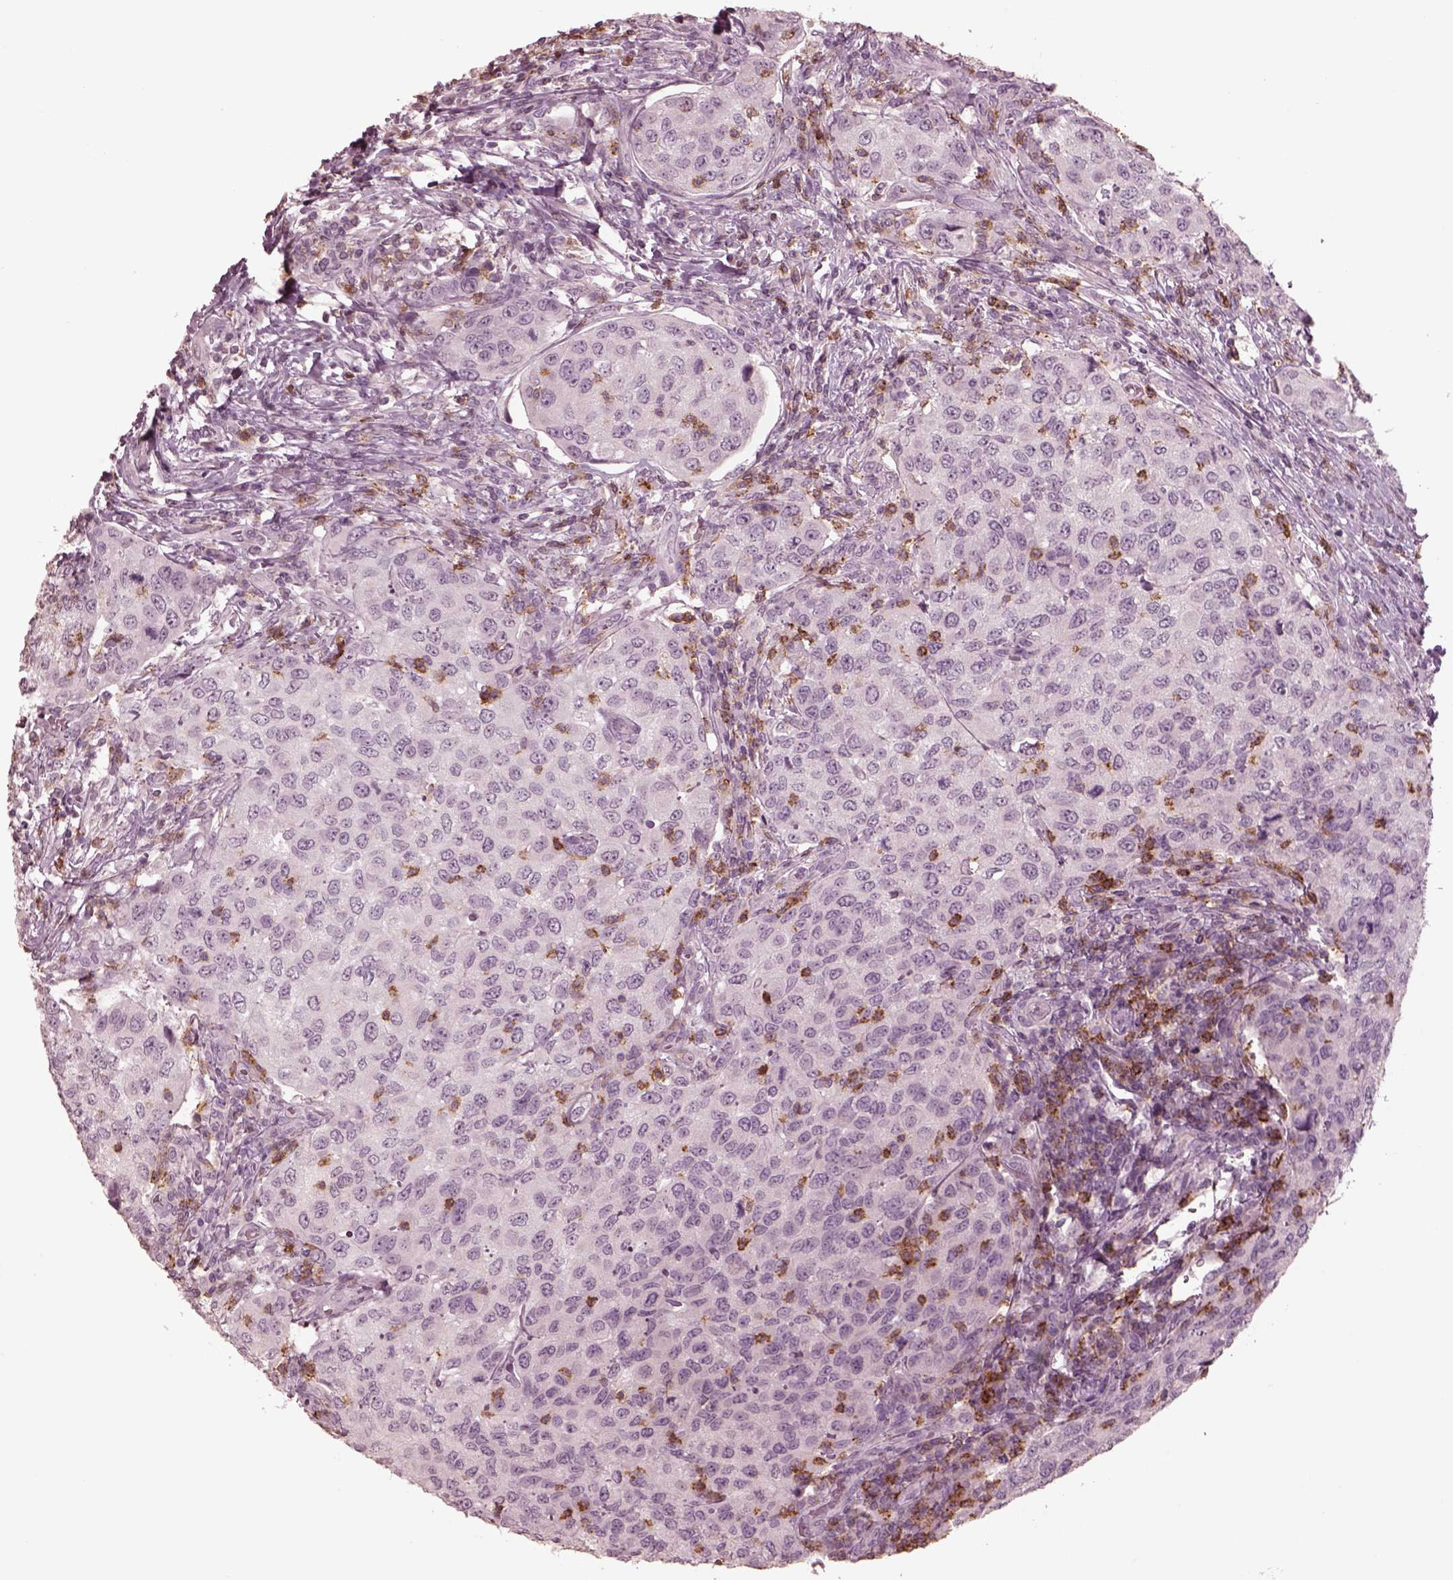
{"staining": {"intensity": "negative", "quantity": "none", "location": "none"}, "tissue": "urothelial cancer", "cell_type": "Tumor cells", "image_type": "cancer", "snomed": [{"axis": "morphology", "description": "Urothelial carcinoma, High grade"}, {"axis": "topography", "description": "Urinary bladder"}], "caption": "DAB immunohistochemical staining of human urothelial carcinoma (high-grade) exhibits no significant staining in tumor cells.", "gene": "PDCD1", "patient": {"sex": "female", "age": 78}}